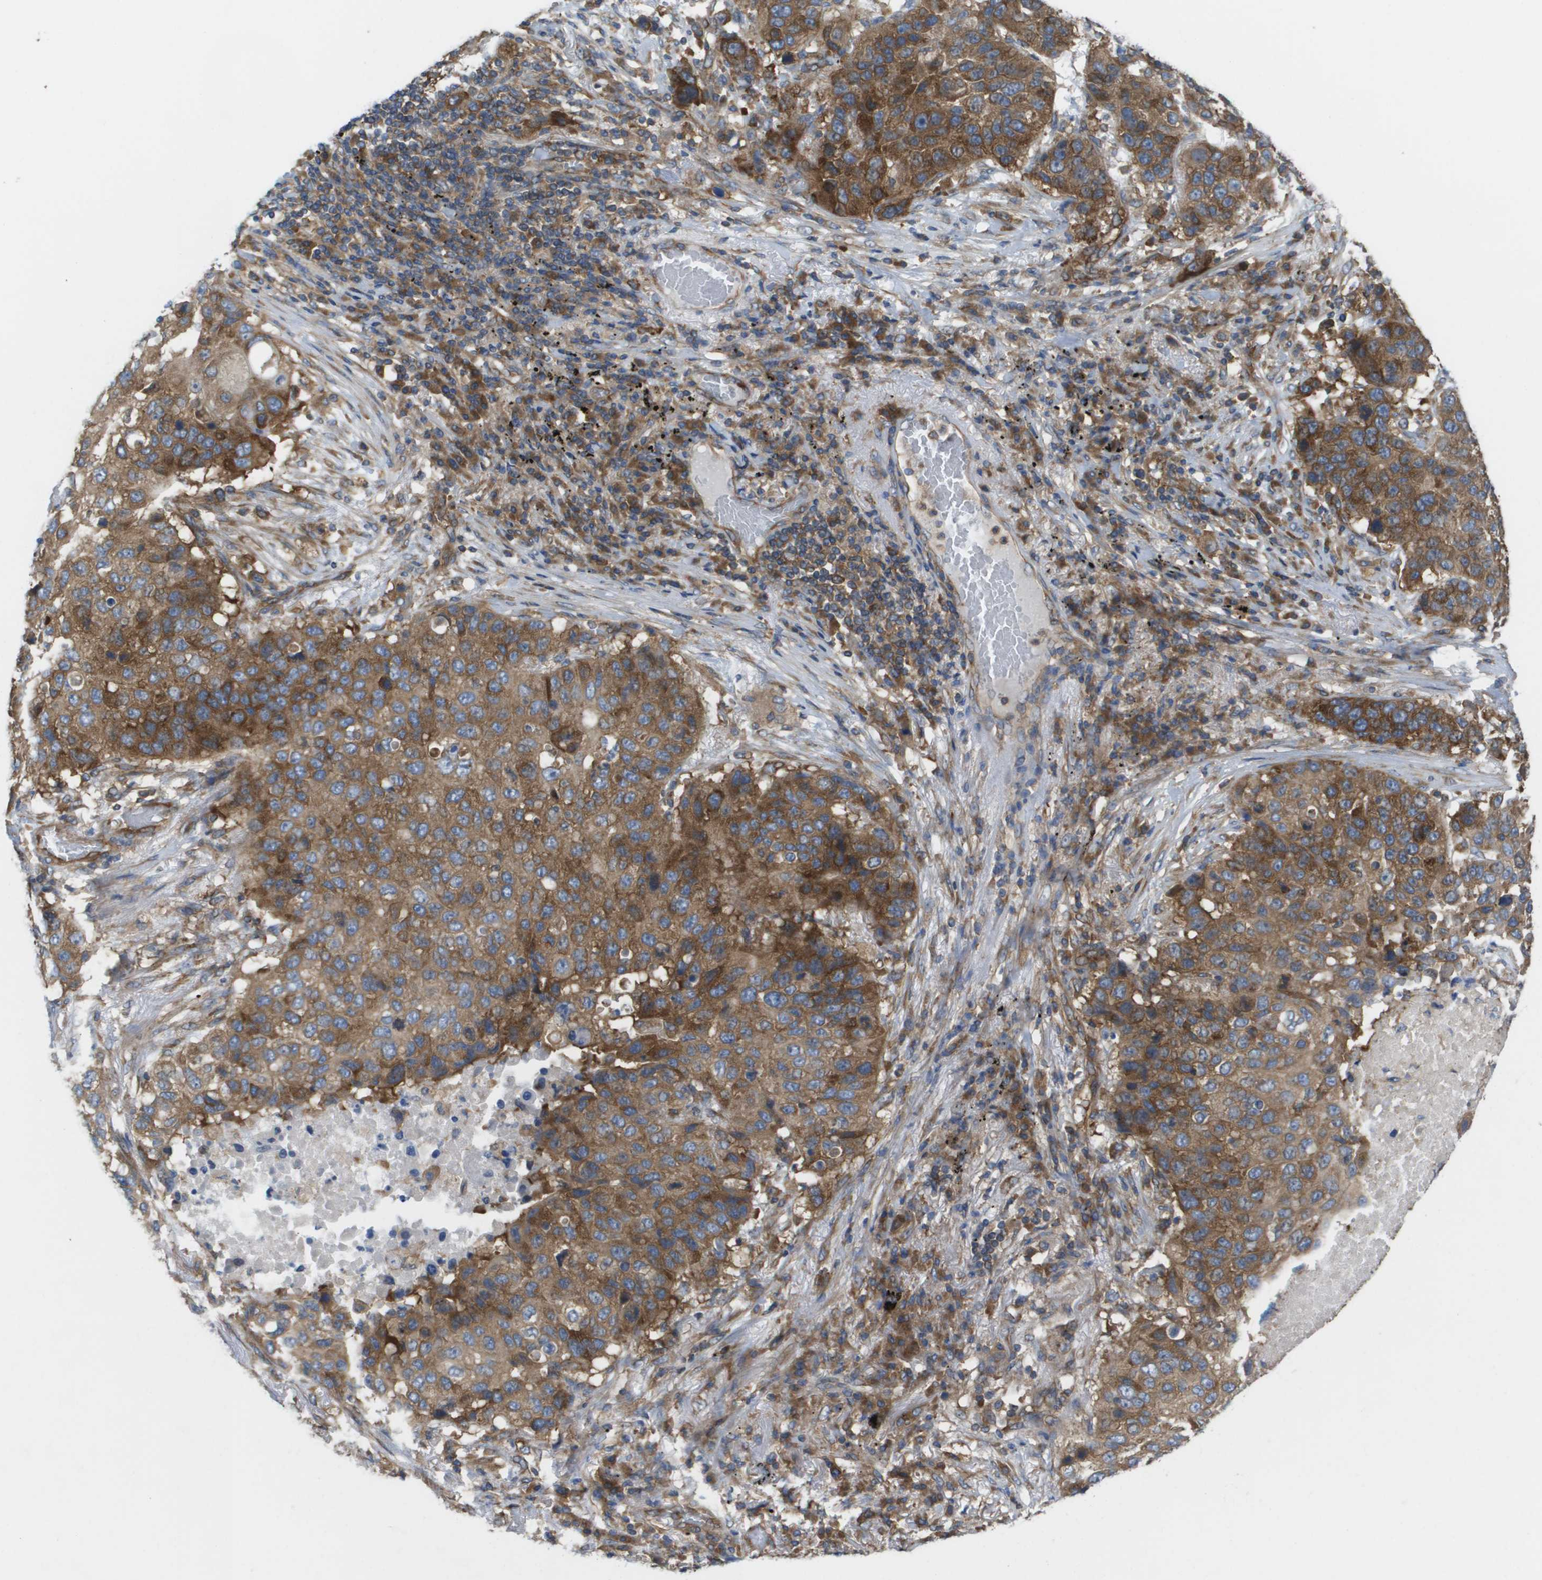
{"staining": {"intensity": "strong", "quantity": ">75%", "location": "cytoplasmic/membranous"}, "tissue": "lung cancer", "cell_type": "Tumor cells", "image_type": "cancer", "snomed": [{"axis": "morphology", "description": "Squamous cell carcinoma, NOS"}, {"axis": "topography", "description": "Lung"}], "caption": "The image reveals a brown stain indicating the presence of a protein in the cytoplasmic/membranous of tumor cells in lung squamous cell carcinoma.", "gene": "EIF4G2", "patient": {"sex": "male", "age": 57}}